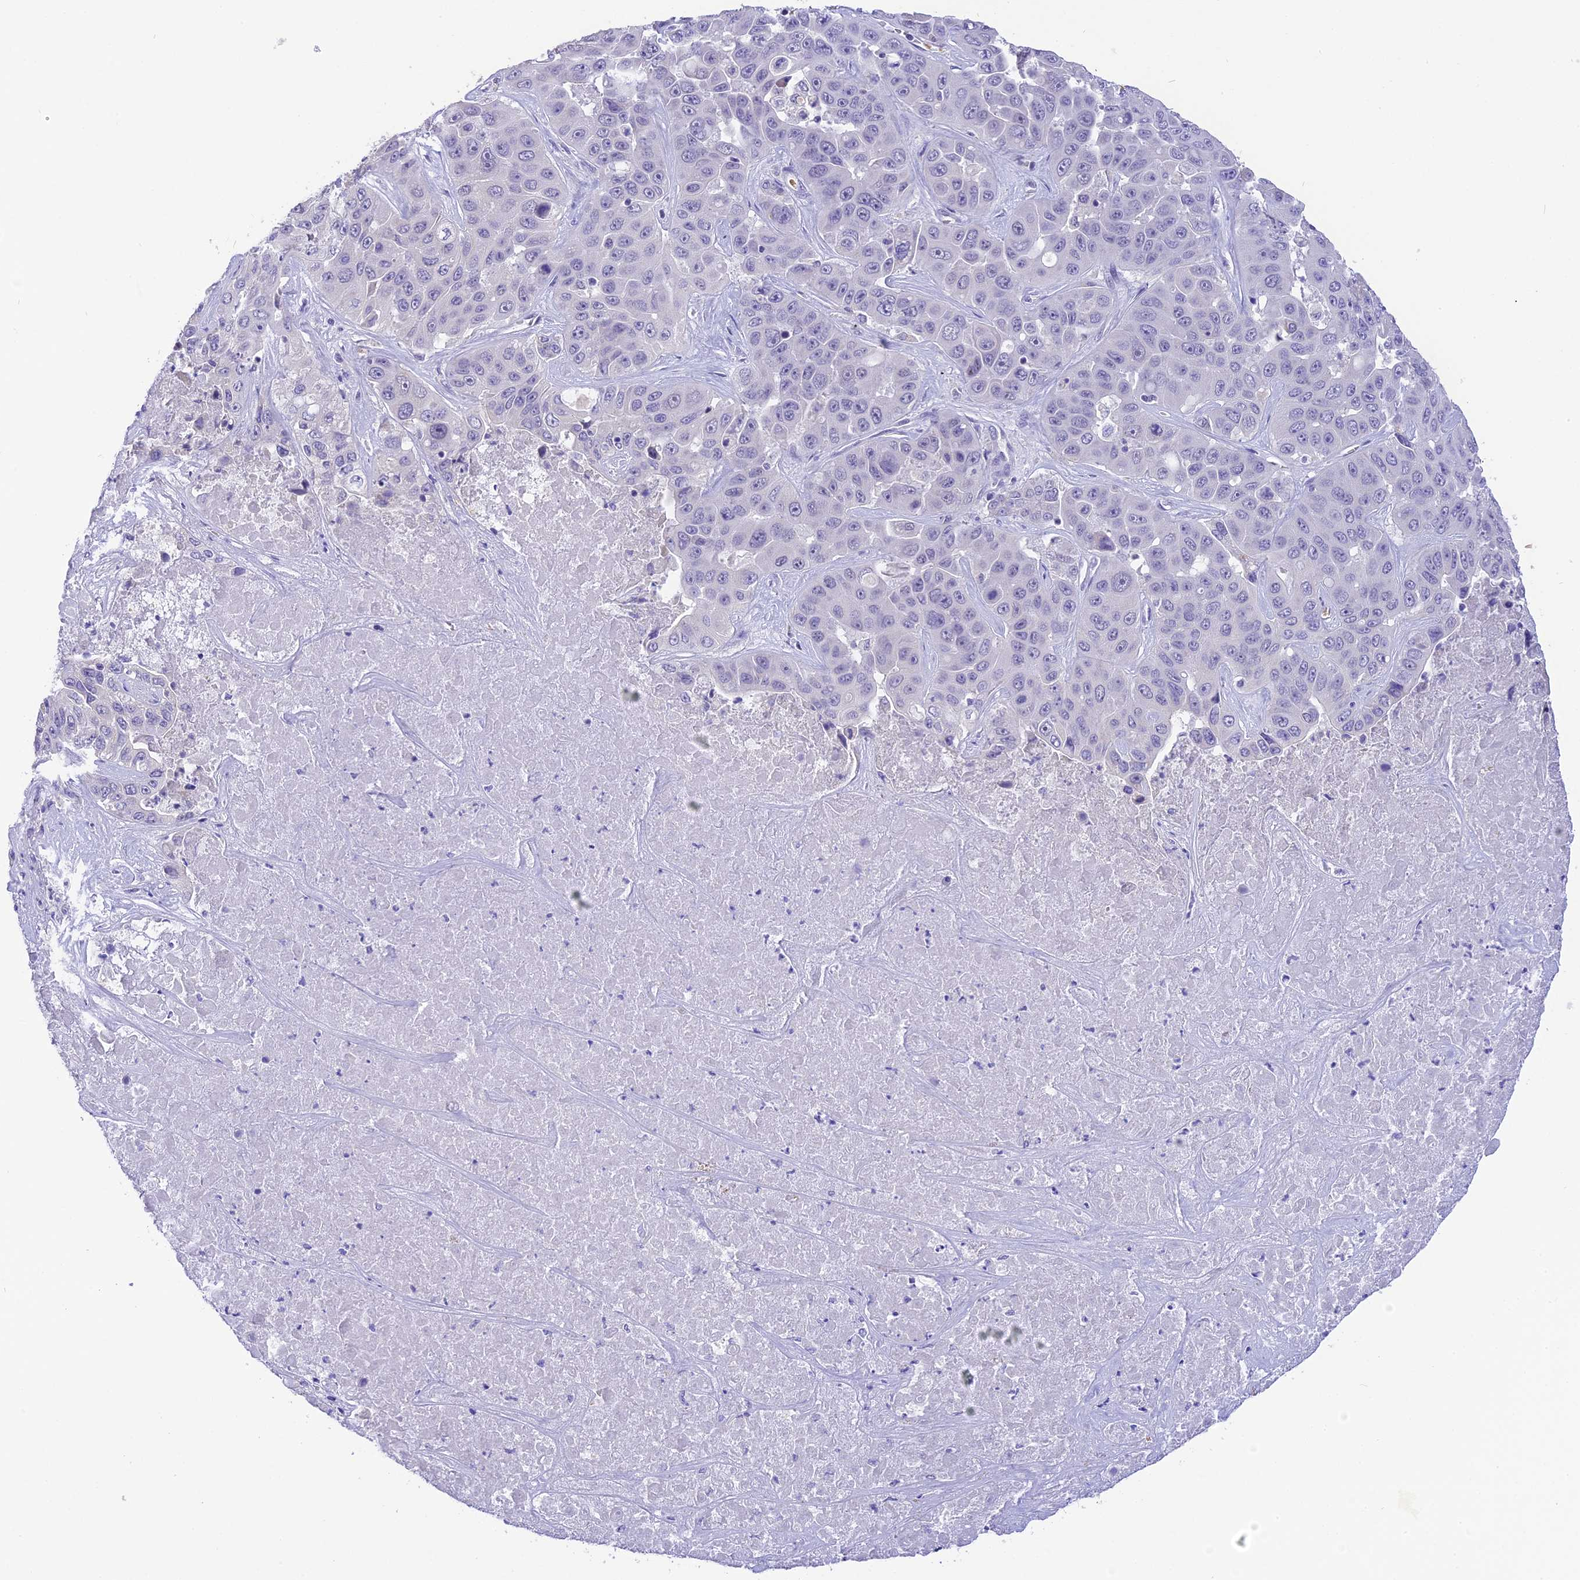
{"staining": {"intensity": "negative", "quantity": "none", "location": "none"}, "tissue": "liver cancer", "cell_type": "Tumor cells", "image_type": "cancer", "snomed": [{"axis": "morphology", "description": "Cholangiocarcinoma"}, {"axis": "topography", "description": "Liver"}], "caption": "Immunohistochemistry of liver cancer (cholangiocarcinoma) shows no positivity in tumor cells.", "gene": "AHSP", "patient": {"sex": "female", "age": 52}}